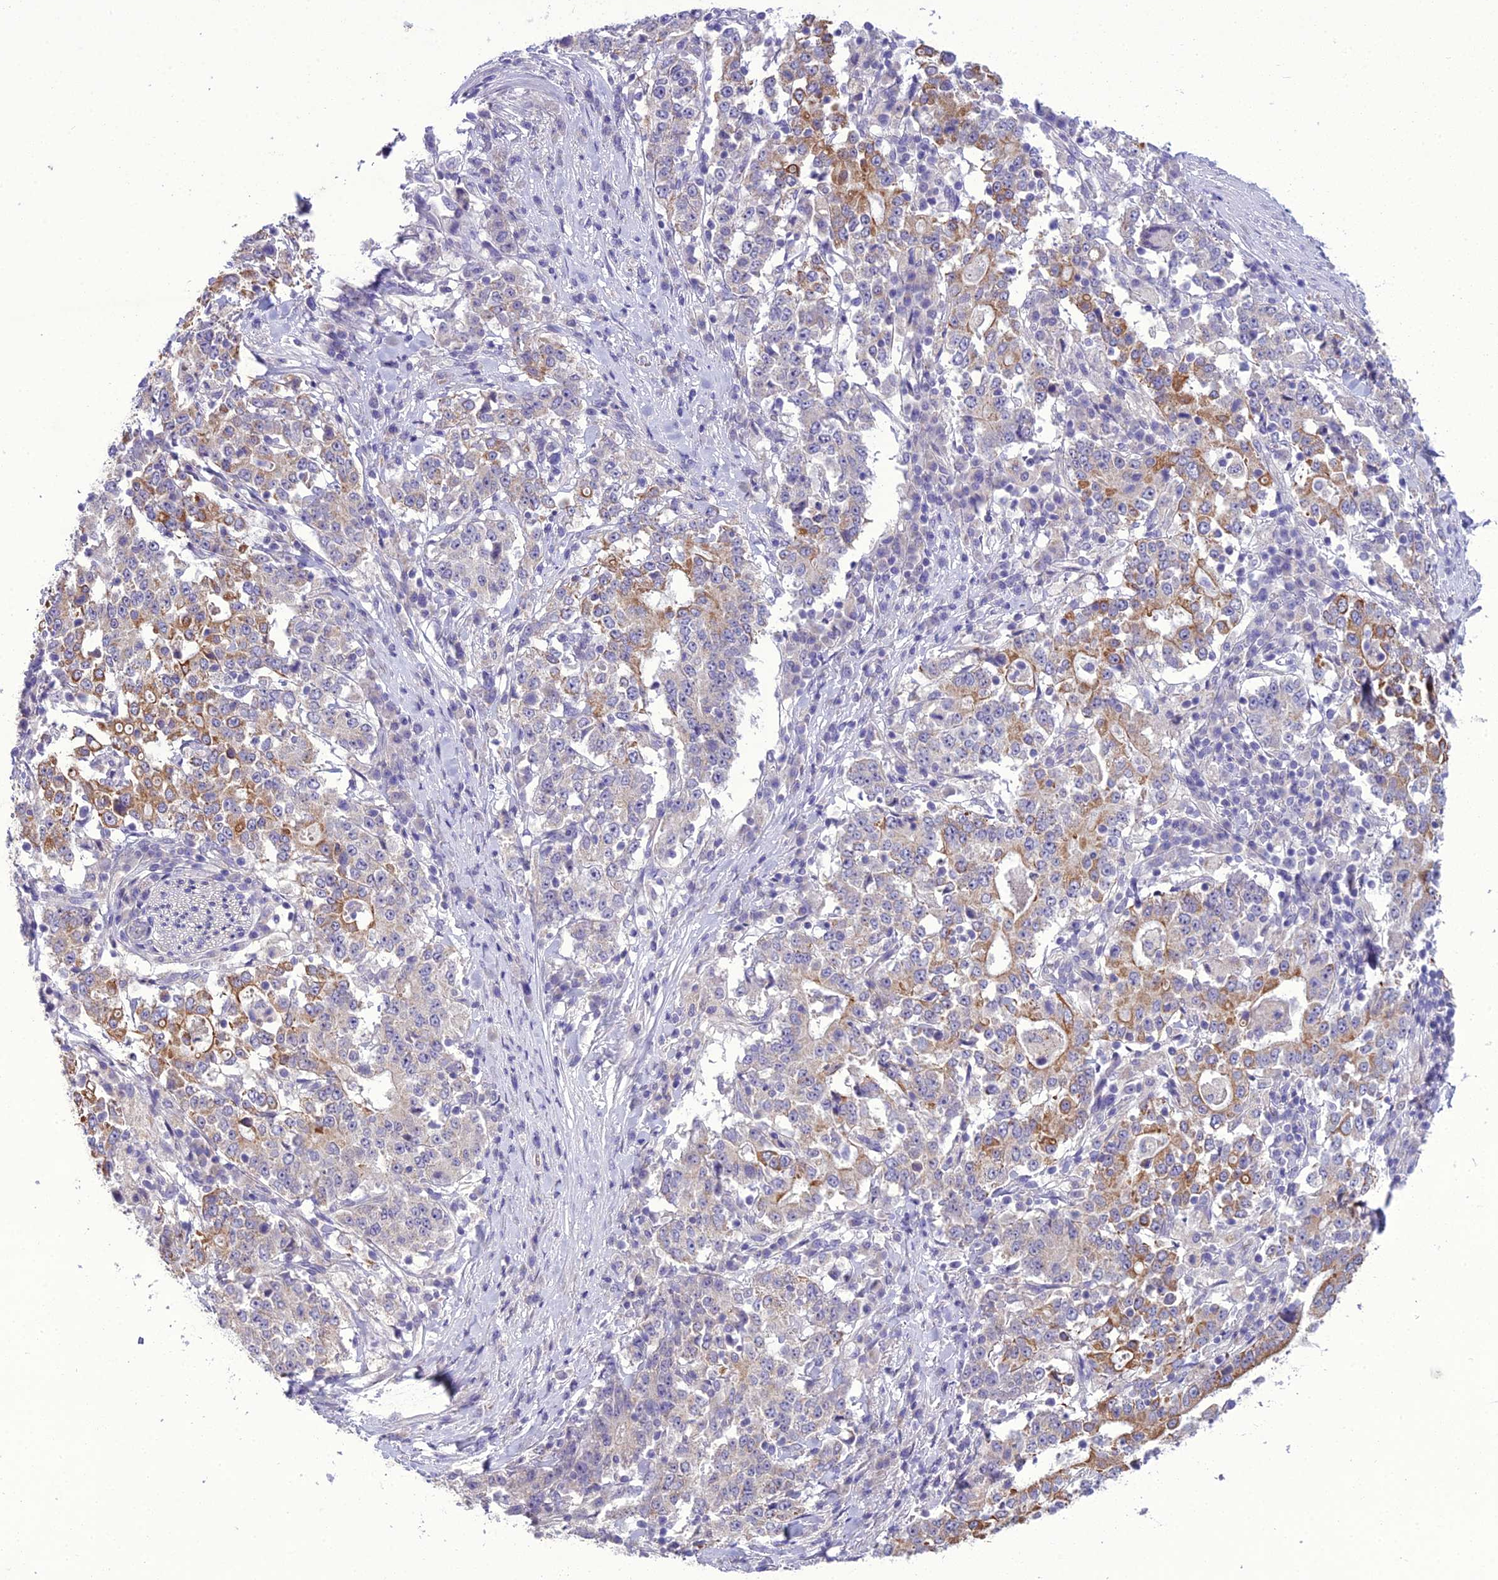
{"staining": {"intensity": "moderate", "quantity": "25%-75%", "location": "cytoplasmic/membranous"}, "tissue": "stomach cancer", "cell_type": "Tumor cells", "image_type": "cancer", "snomed": [{"axis": "morphology", "description": "Adenocarcinoma, NOS"}, {"axis": "topography", "description": "Stomach"}], "caption": "A brown stain shows moderate cytoplasmic/membranous expression of a protein in human stomach adenocarcinoma tumor cells.", "gene": "SCRT1", "patient": {"sex": "male", "age": 59}}